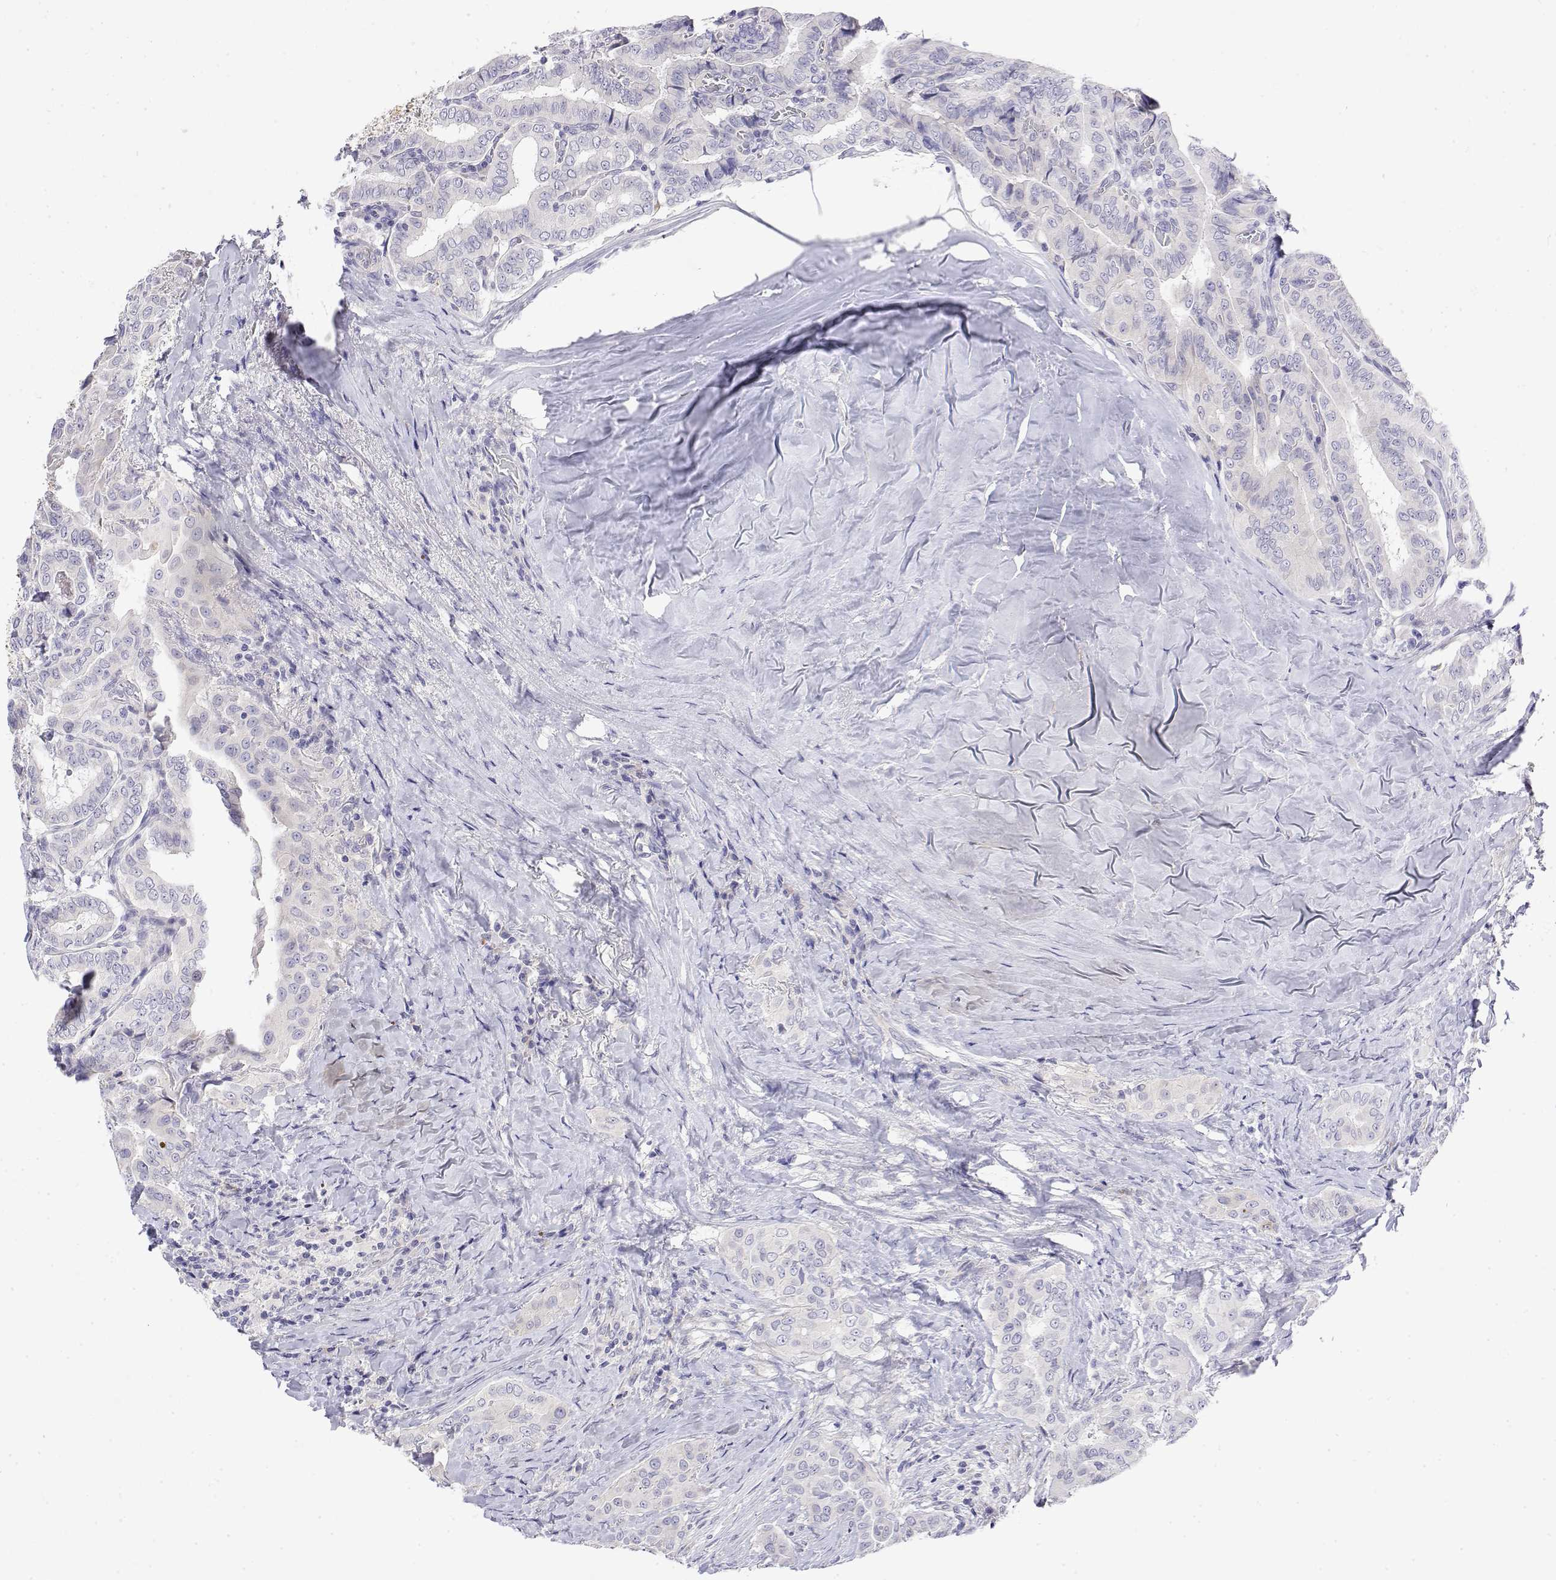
{"staining": {"intensity": "negative", "quantity": "none", "location": "none"}, "tissue": "thyroid cancer", "cell_type": "Tumor cells", "image_type": "cancer", "snomed": [{"axis": "morphology", "description": "Papillary adenocarcinoma, NOS"}, {"axis": "morphology", "description": "Papillary adenoma metastatic"}, {"axis": "topography", "description": "Thyroid gland"}], "caption": "This is a histopathology image of IHC staining of papillary adenoma metastatic (thyroid), which shows no staining in tumor cells. Brightfield microscopy of IHC stained with DAB (3,3'-diaminobenzidine) (brown) and hematoxylin (blue), captured at high magnification.", "gene": "LY6D", "patient": {"sex": "female", "age": 50}}